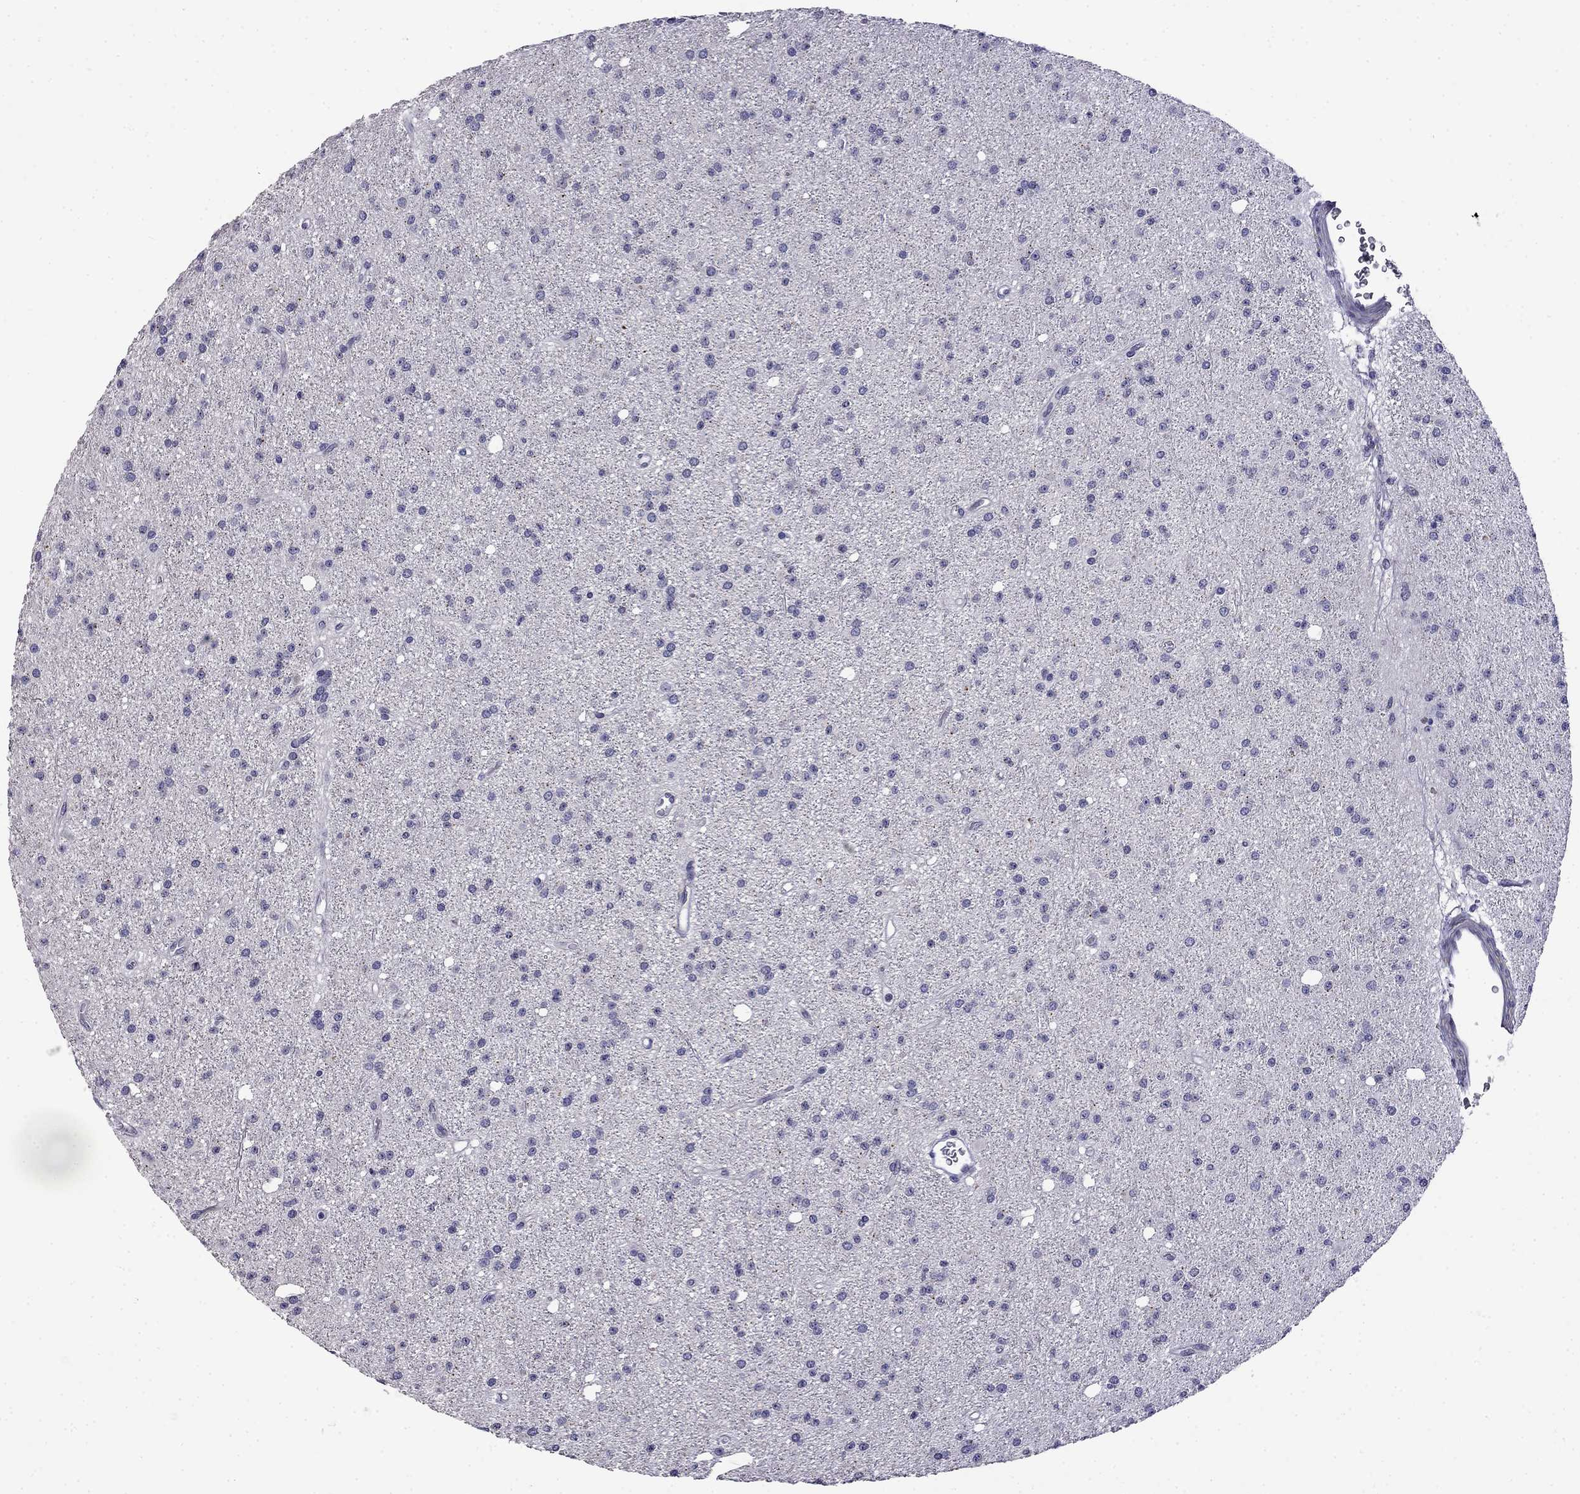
{"staining": {"intensity": "negative", "quantity": "none", "location": "none"}, "tissue": "glioma", "cell_type": "Tumor cells", "image_type": "cancer", "snomed": [{"axis": "morphology", "description": "Glioma, malignant, Low grade"}, {"axis": "topography", "description": "Brain"}], "caption": "An image of human glioma is negative for staining in tumor cells.", "gene": "PRR18", "patient": {"sex": "male", "age": 27}}